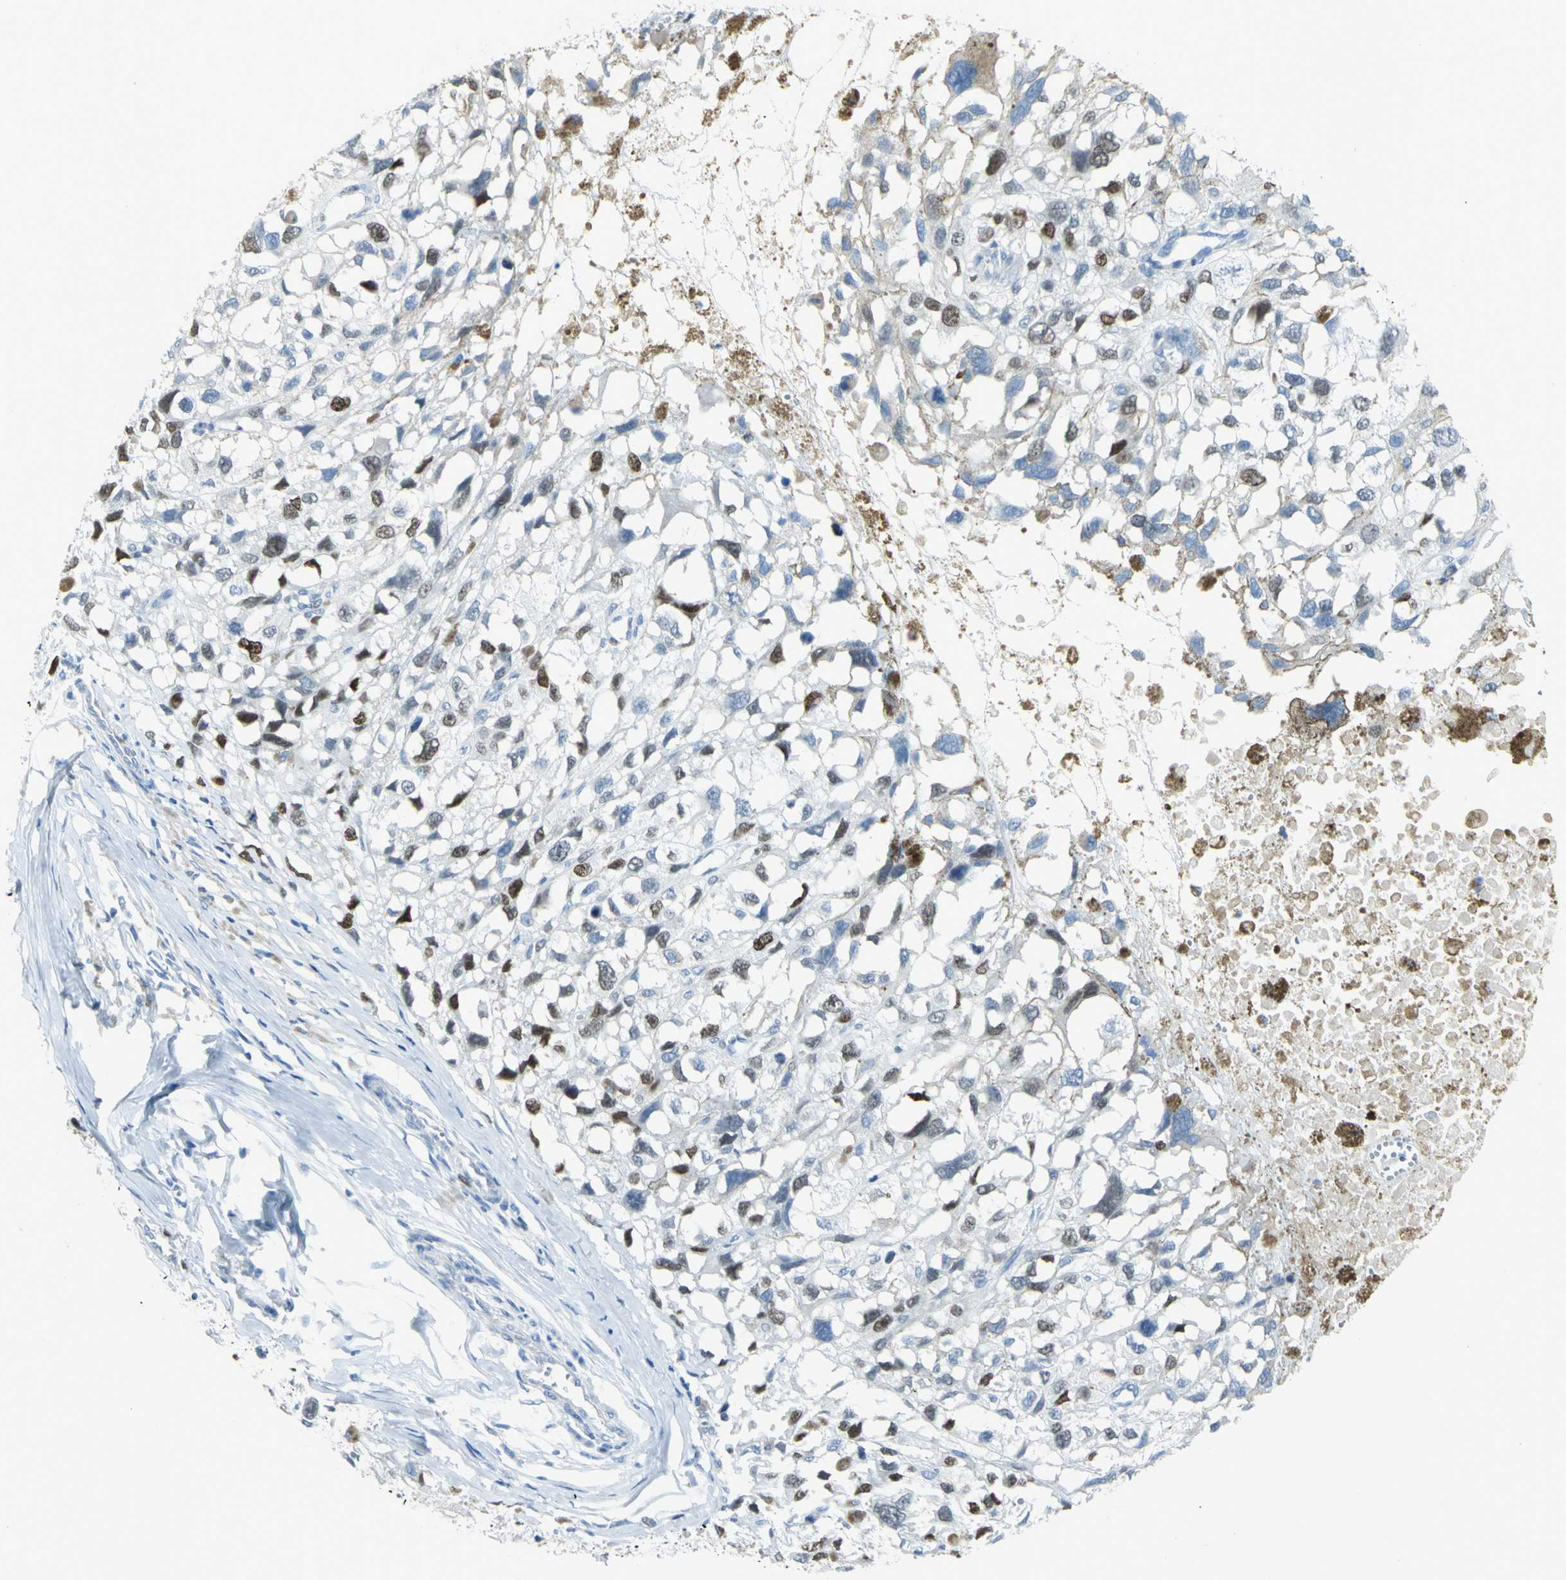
{"staining": {"intensity": "moderate", "quantity": "25%-75%", "location": "nuclear"}, "tissue": "melanoma", "cell_type": "Tumor cells", "image_type": "cancer", "snomed": [{"axis": "morphology", "description": "Malignant melanoma, Metastatic site"}, {"axis": "topography", "description": "Lymph node"}], "caption": "Protein expression analysis of malignant melanoma (metastatic site) demonstrates moderate nuclear positivity in approximately 25%-75% of tumor cells.", "gene": "MCM3", "patient": {"sex": "male", "age": 59}}